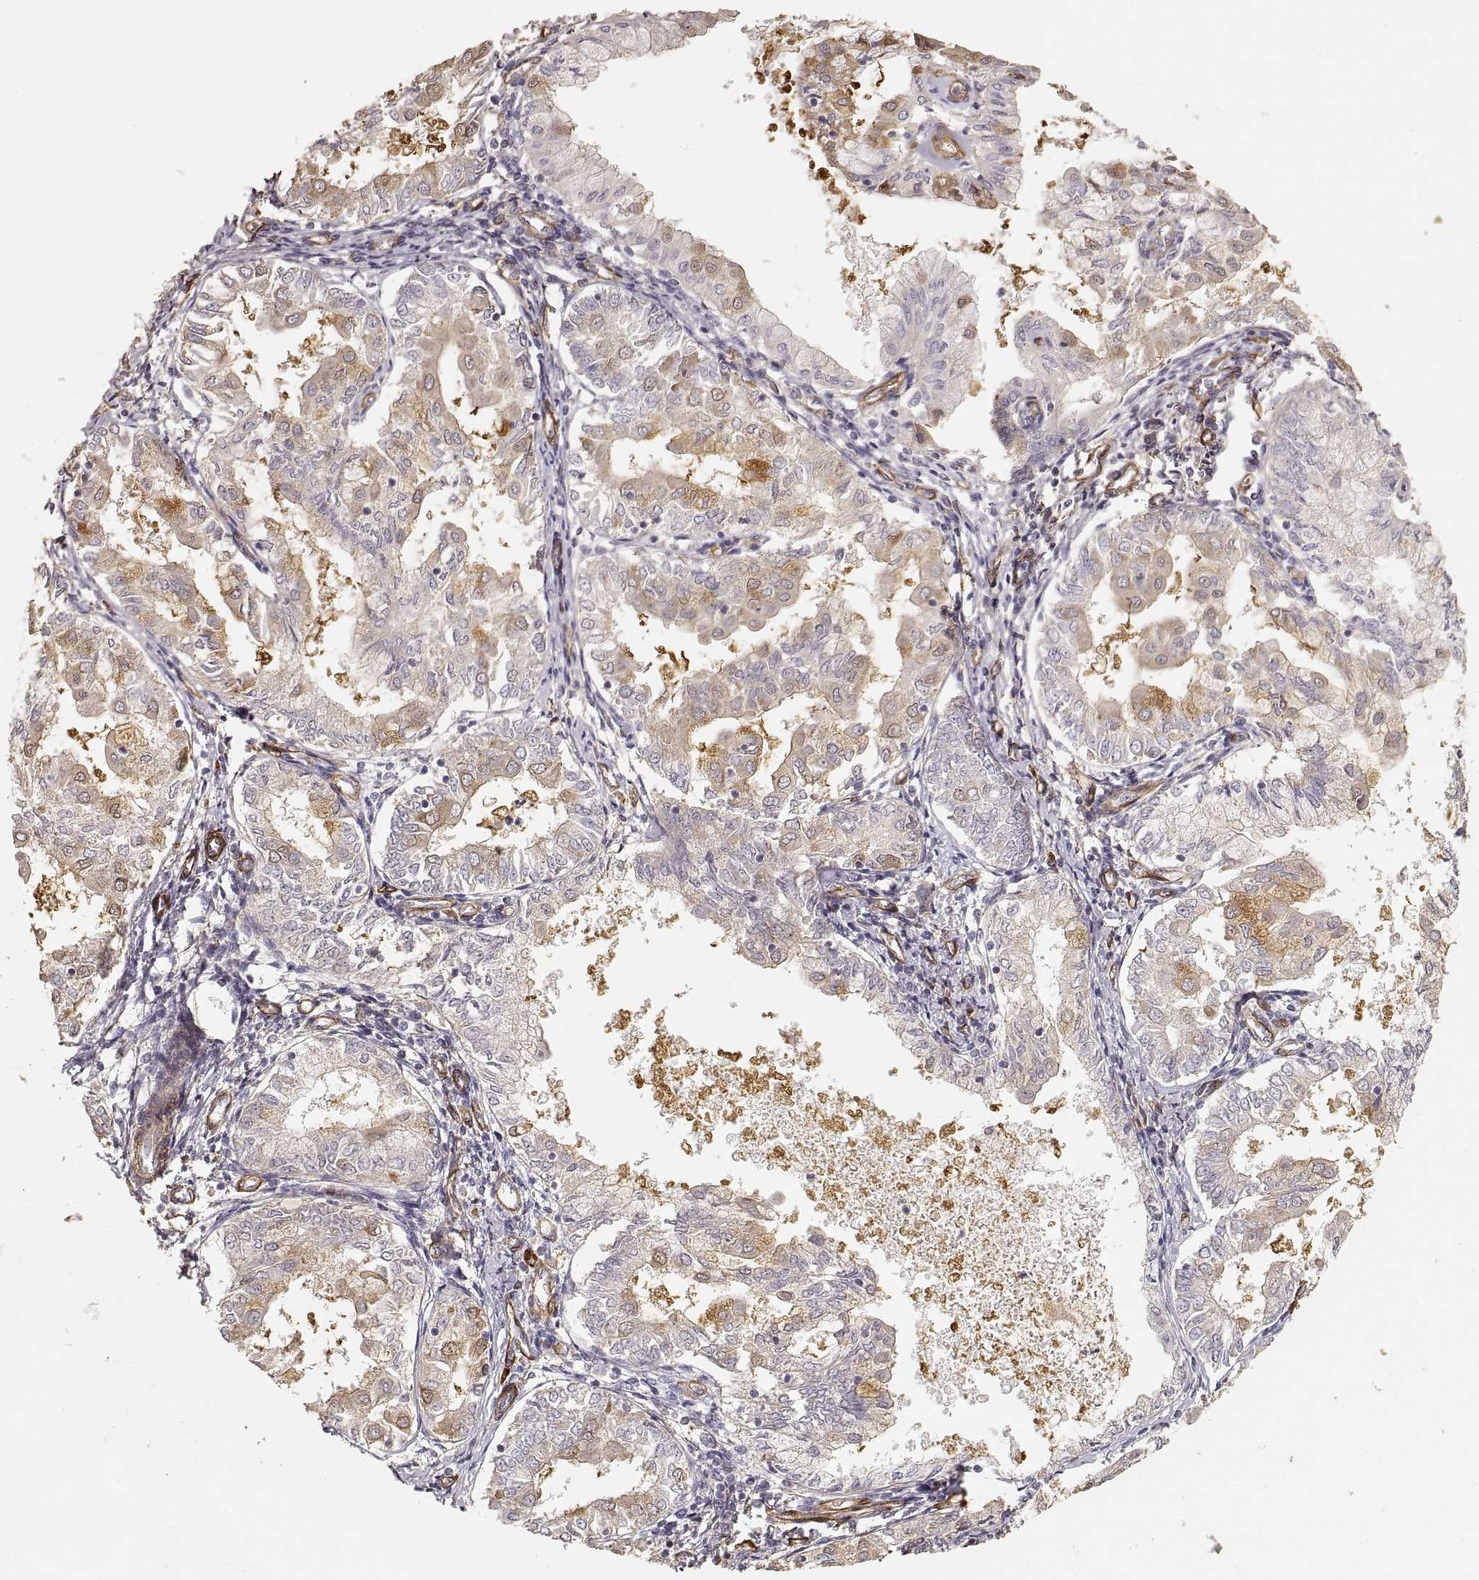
{"staining": {"intensity": "weak", "quantity": "<25%", "location": "cytoplasmic/membranous"}, "tissue": "endometrial cancer", "cell_type": "Tumor cells", "image_type": "cancer", "snomed": [{"axis": "morphology", "description": "Adenocarcinoma, NOS"}, {"axis": "topography", "description": "Endometrium"}], "caption": "Immunohistochemistry of human endometrial cancer demonstrates no expression in tumor cells.", "gene": "LAMA4", "patient": {"sex": "female", "age": 68}}